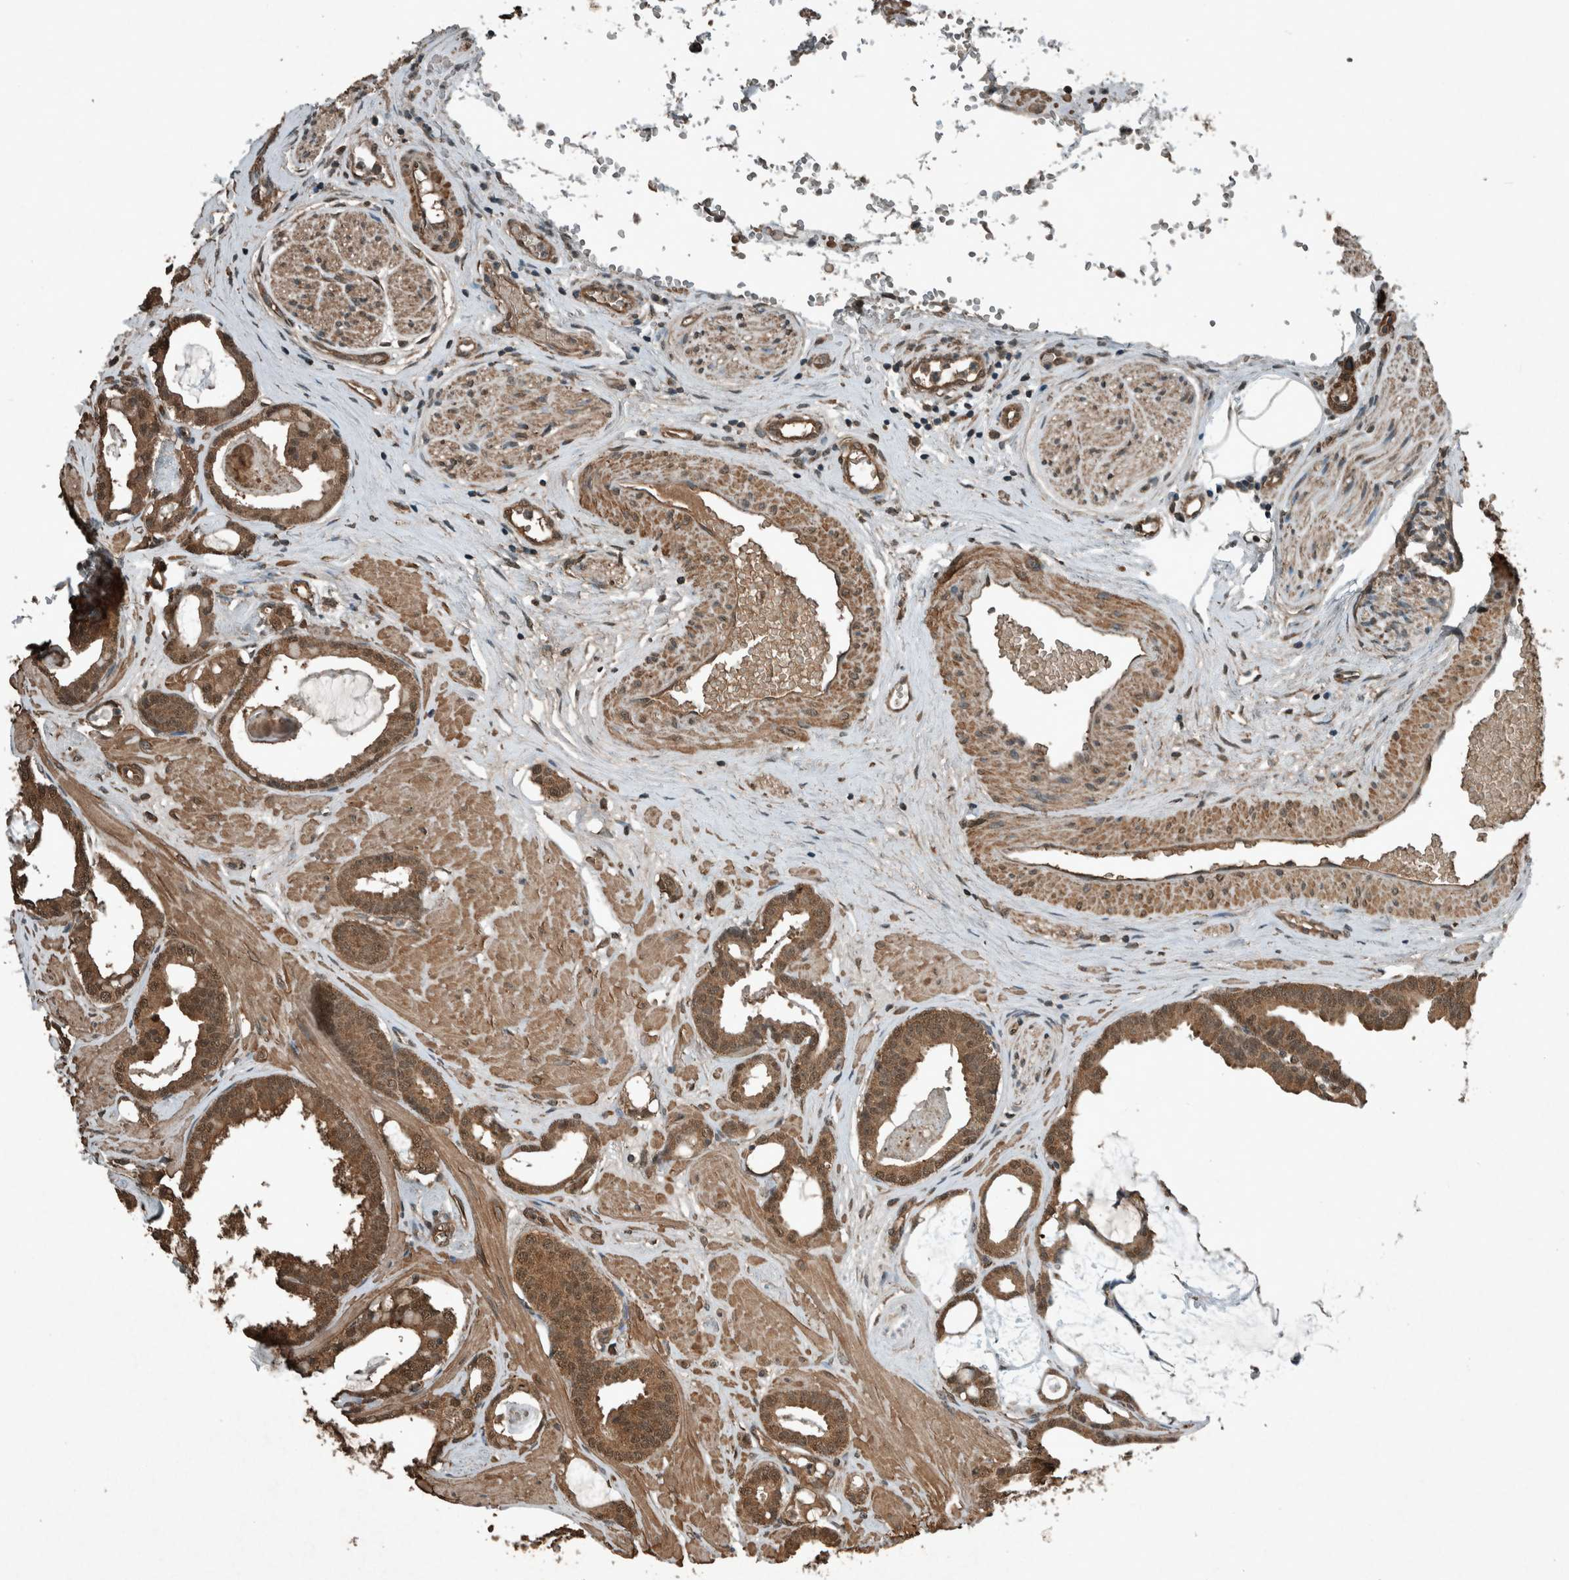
{"staining": {"intensity": "moderate", "quantity": ">75%", "location": "cytoplasmic/membranous,nuclear"}, "tissue": "prostate cancer", "cell_type": "Tumor cells", "image_type": "cancer", "snomed": [{"axis": "morphology", "description": "Adenocarcinoma, Low grade"}, {"axis": "topography", "description": "Prostate"}], "caption": "Immunohistochemistry image of prostate cancer stained for a protein (brown), which exhibits medium levels of moderate cytoplasmic/membranous and nuclear positivity in about >75% of tumor cells.", "gene": "ARHGEF12", "patient": {"sex": "male", "age": 53}}